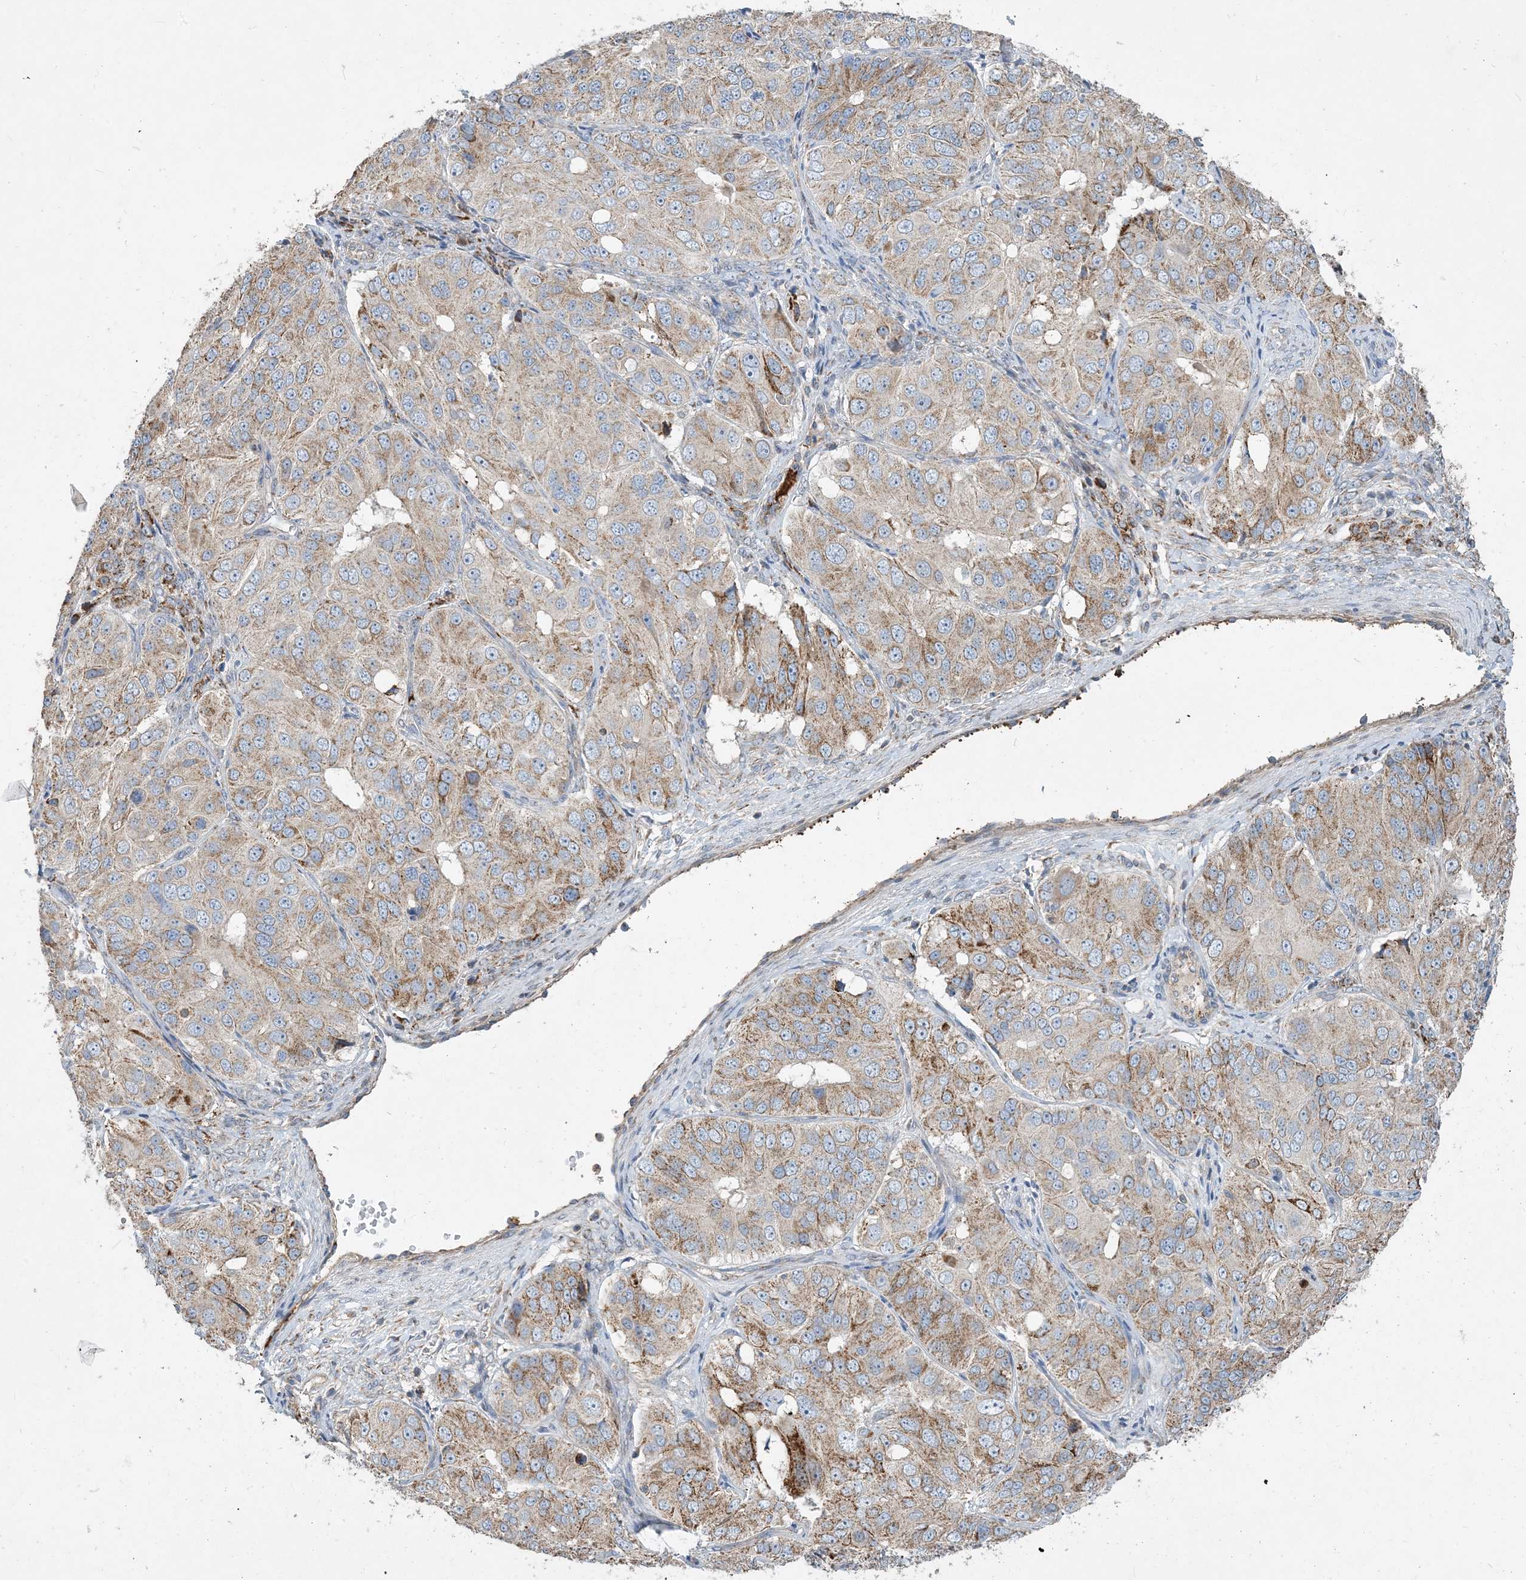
{"staining": {"intensity": "moderate", "quantity": ">75%", "location": "cytoplasmic/membranous"}, "tissue": "ovarian cancer", "cell_type": "Tumor cells", "image_type": "cancer", "snomed": [{"axis": "morphology", "description": "Carcinoma, endometroid"}, {"axis": "topography", "description": "Ovary"}], "caption": "The photomicrograph exhibits immunohistochemical staining of endometroid carcinoma (ovarian). There is moderate cytoplasmic/membranous expression is appreciated in about >75% of tumor cells. Nuclei are stained in blue.", "gene": "ECHDC1", "patient": {"sex": "female", "age": 51}}